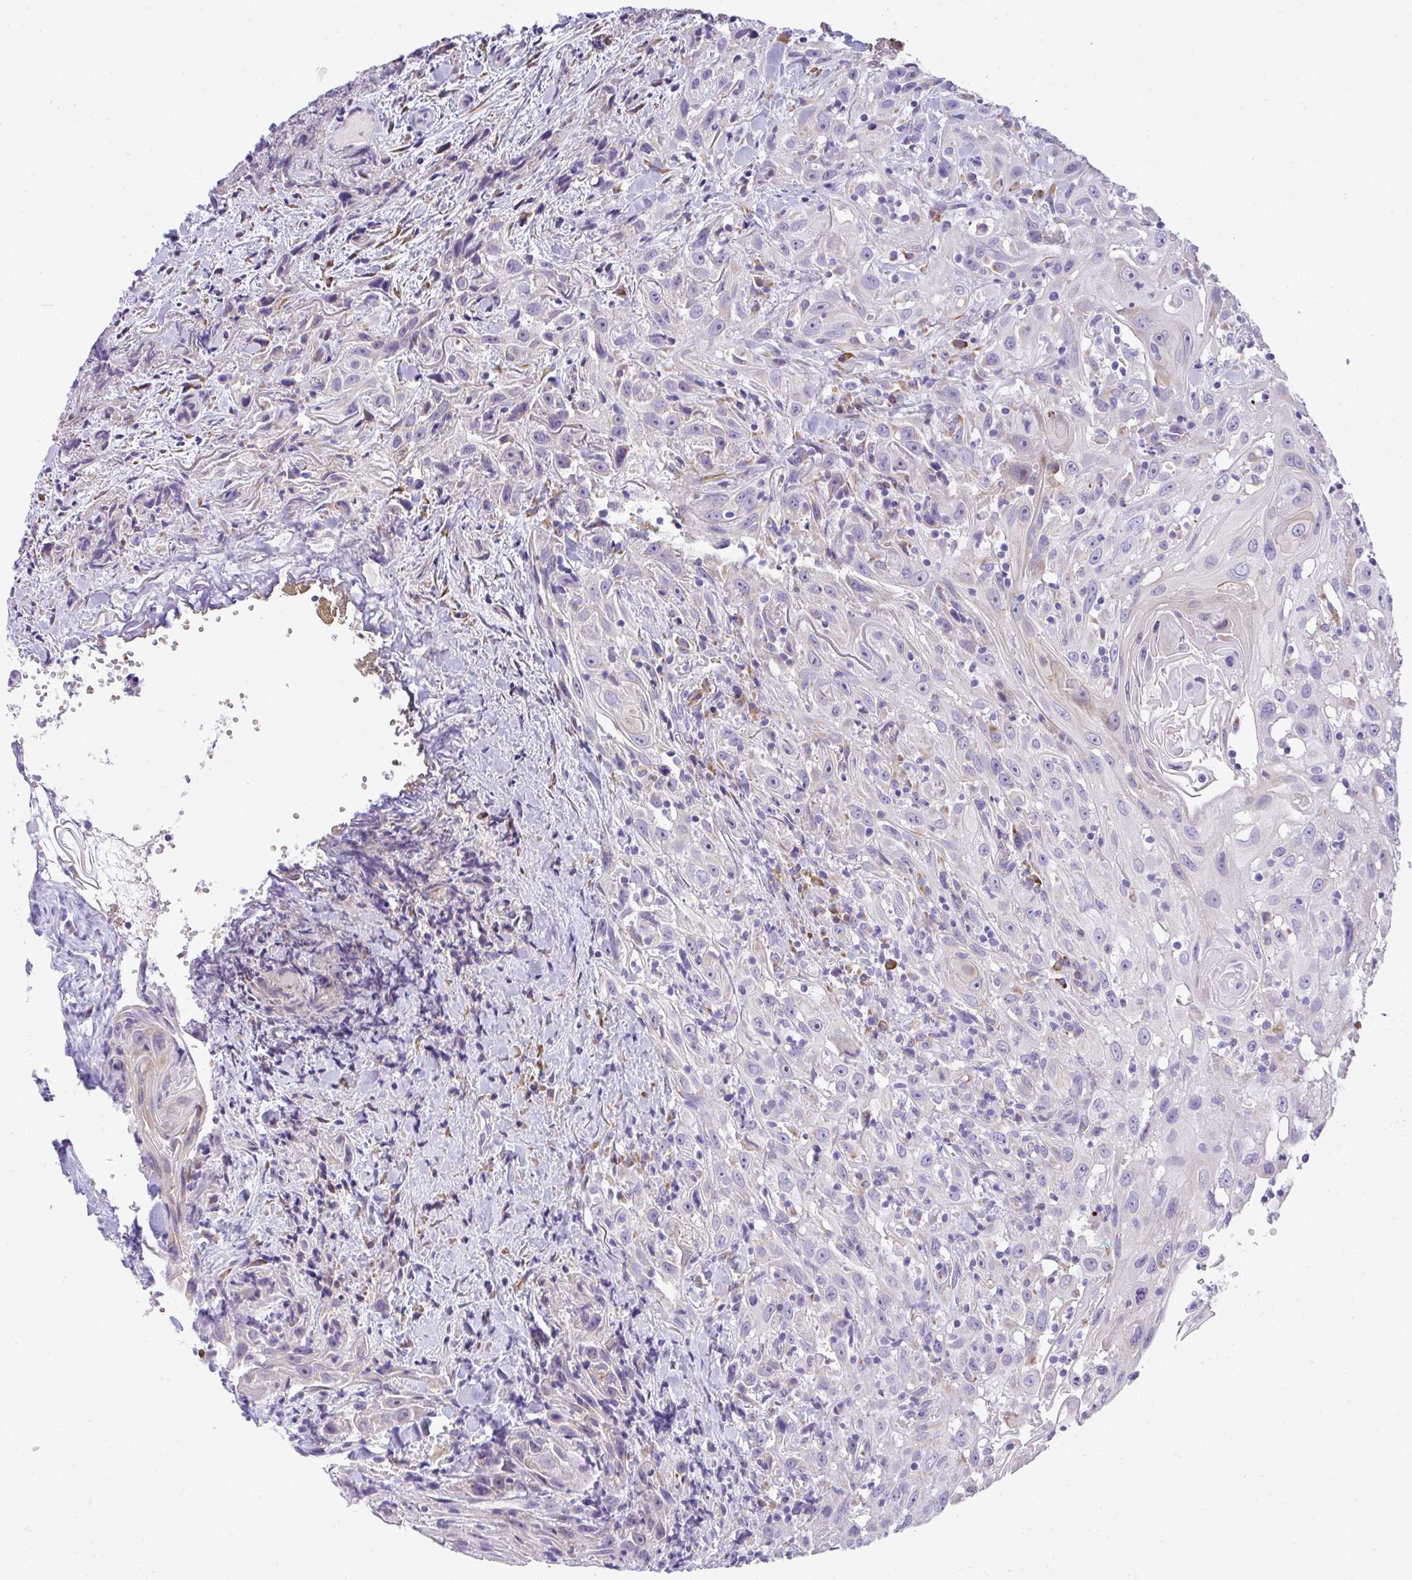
{"staining": {"intensity": "negative", "quantity": "none", "location": "none"}, "tissue": "head and neck cancer", "cell_type": "Tumor cells", "image_type": "cancer", "snomed": [{"axis": "morphology", "description": "Squamous cell carcinoma, NOS"}, {"axis": "topography", "description": "Head-Neck"}], "caption": "An image of human squamous cell carcinoma (head and neck) is negative for staining in tumor cells.", "gene": "ADRA2C", "patient": {"sex": "female", "age": 95}}